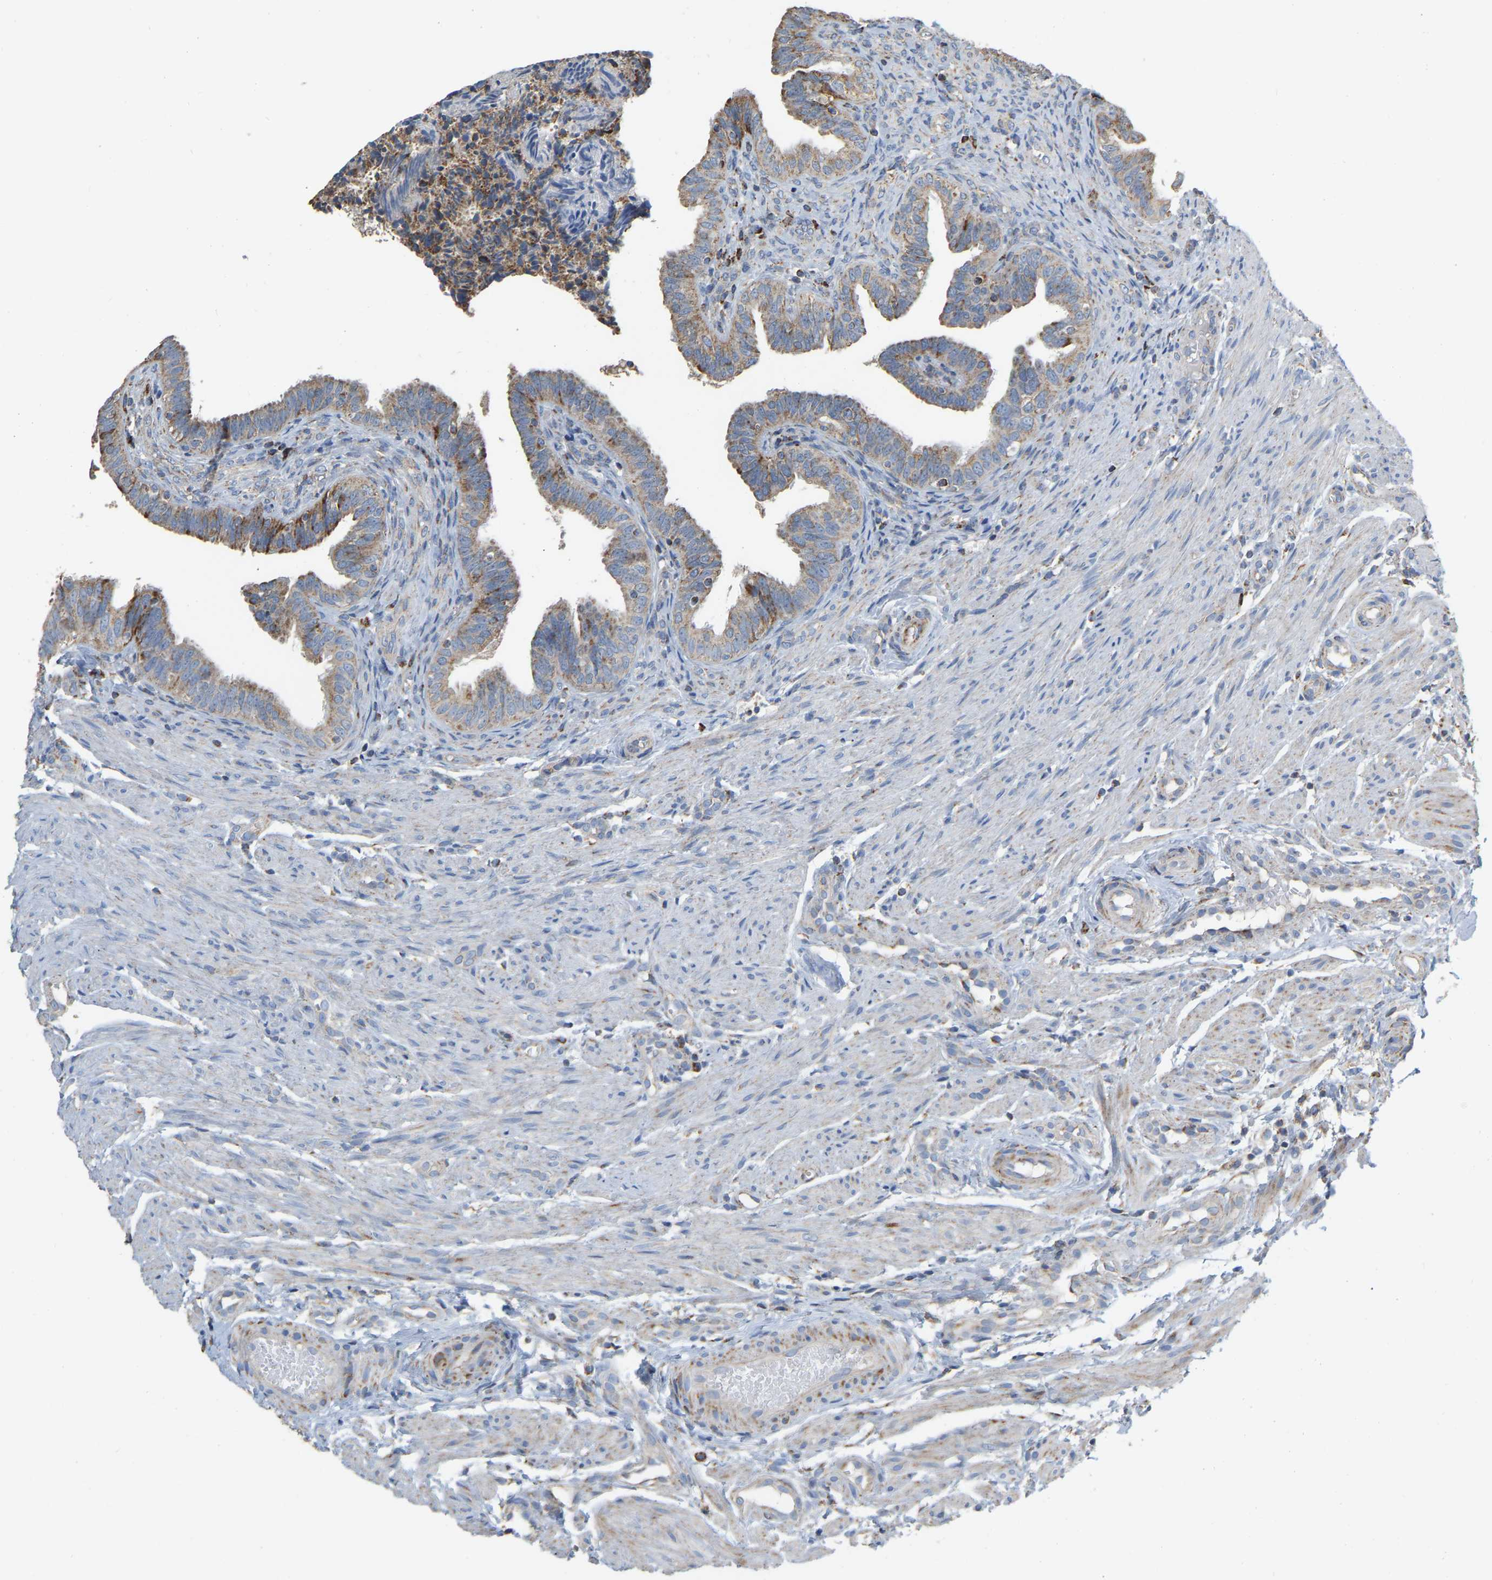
{"staining": {"intensity": "weak", "quantity": ">75%", "location": "cytoplasmic/membranous"}, "tissue": "fallopian tube", "cell_type": "Glandular cells", "image_type": "normal", "snomed": [{"axis": "morphology", "description": "Normal tissue, NOS"}, {"axis": "topography", "description": "Fallopian tube"}, {"axis": "topography", "description": "Placenta"}], "caption": "Weak cytoplasmic/membranous staining for a protein is appreciated in approximately >75% of glandular cells of benign fallopian tube using immunohistochemistry (IHC).", "gene": "CBLB", "patient": {"sex": "female", "age": 34}}